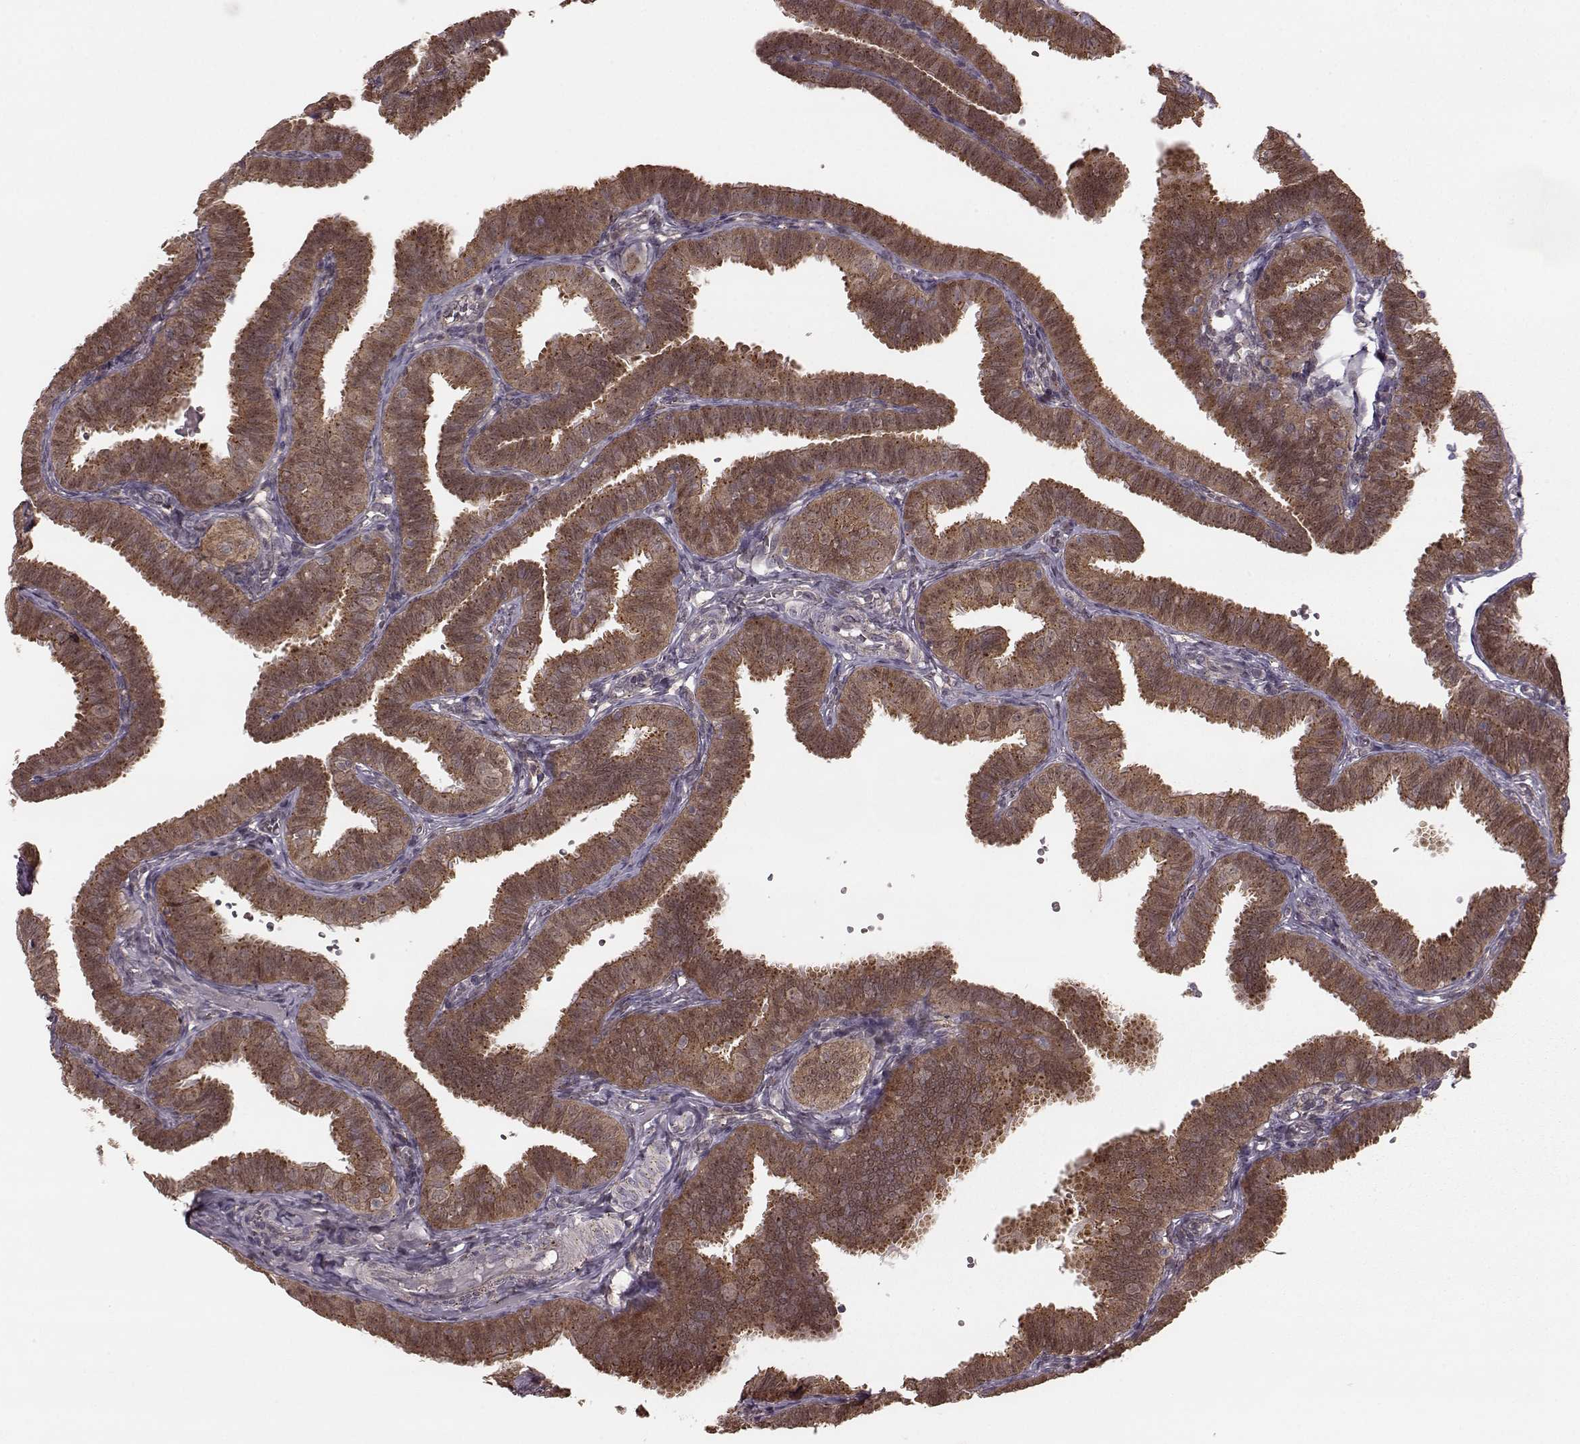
{"staining": {"intensity": "moderate", "quantity": ">75%", "location": "cytoplasmic/membranous"}, "tissue": "fallopian tube", "cell_type": "Glandular cells", "image_type": "normal", "snomed": [{"axis": "morphology", "description": "Normal tissue, NOS"}, {"axis": "topography", "description": "Fallopian tube"}], "caption": "IHC photomicrograph of normal fallopian tube stained for a protein (brown), which shows medium levels of moderate cytoplasmic/membranous expression in about >75% of glandular cells.", "gene": "GSS", "patient": {"sex": "female", "age": 25}}